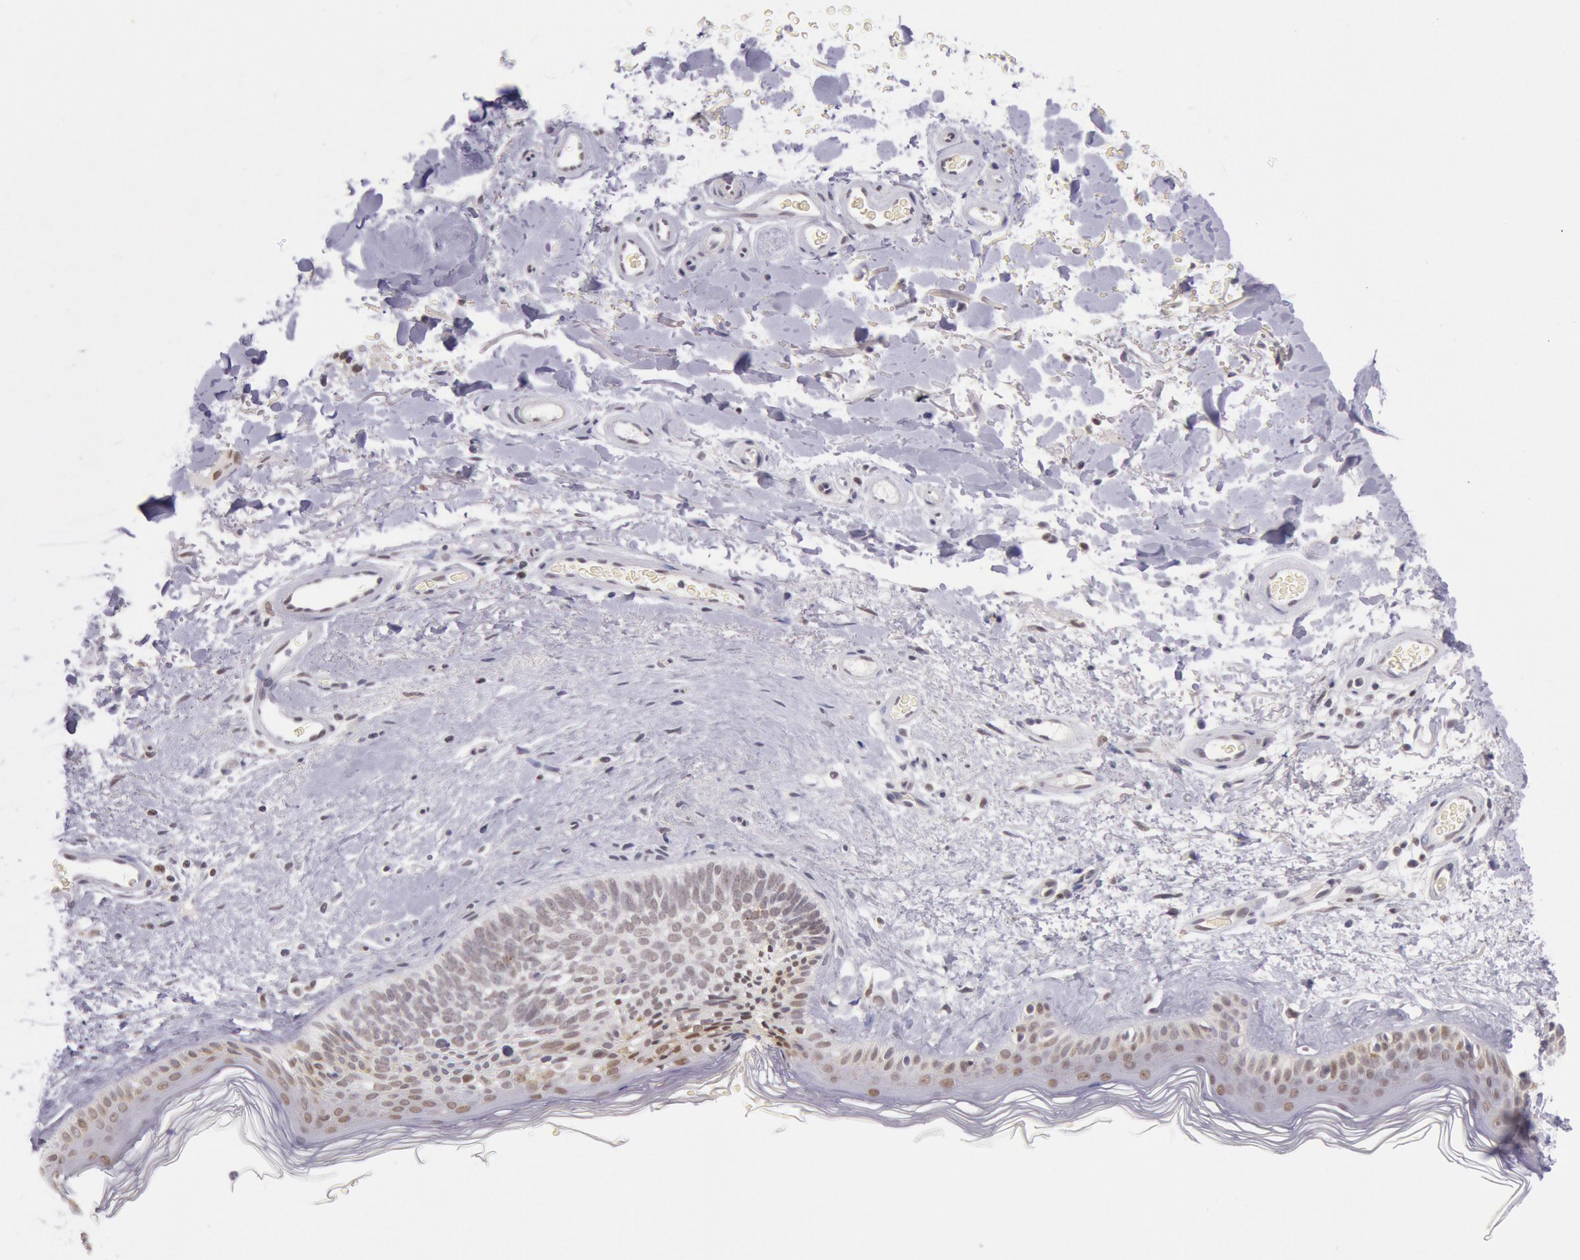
{"staining": {"intensity": "weak", "quantity": "25%-75%", "location": "cytoplasmic/membranous"}, "tissue": "skin", "cell_type": "Fibroblasts", "image_type": "normal", "snomed": [{"axis": "morphology", "description": "Normal tissue, NOS"}, {"axis": "topography", "description": "Skin"}], "caption": "A micrograph of human skin stained for a protein demonstrates weak cytoplasmic/membranous brown staining in fibroblasts.", "gene": "TASL", "patient": {"sex": "male", "age": 63}}